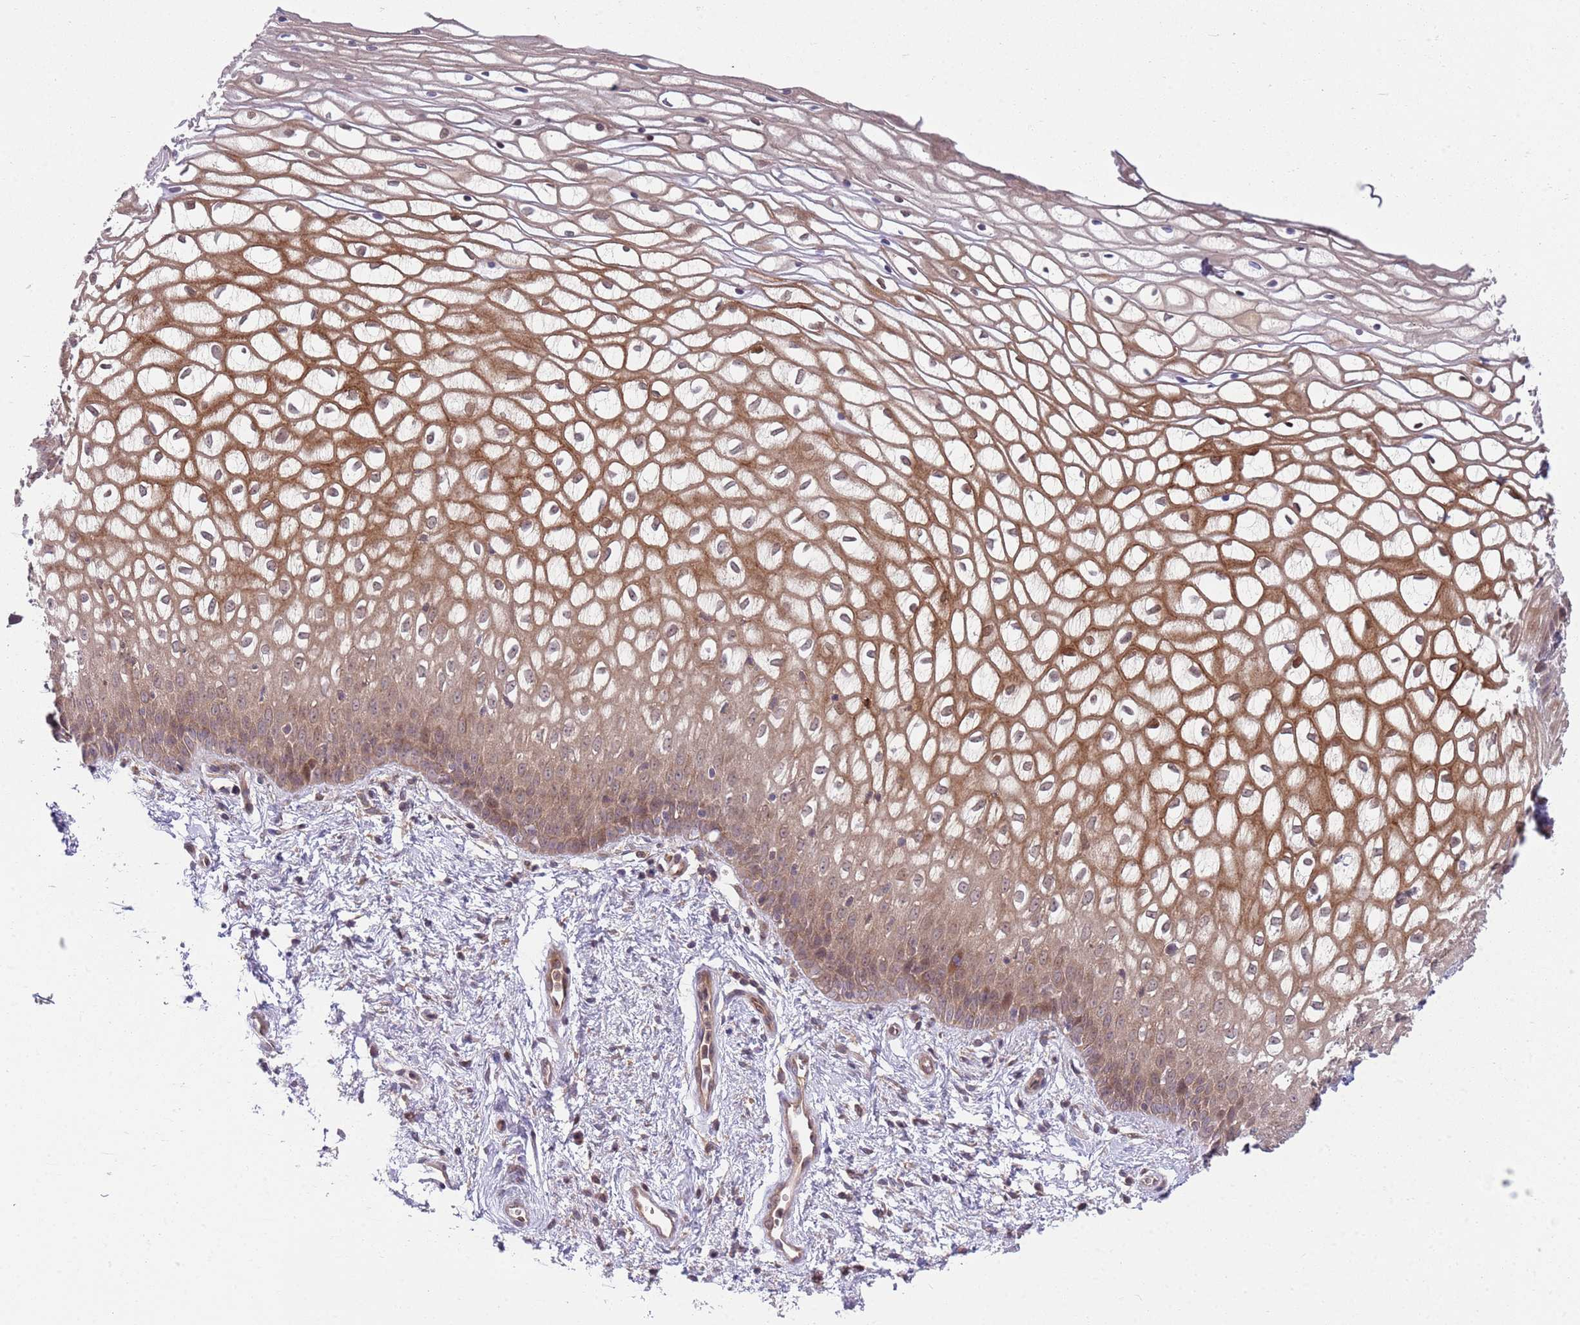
{"staining": {"intensity": "moderate", "quantity": "25%-75%", "location": "cytoplasmic/membranous,nuclear"}, "tissue": "vagina", "cell_type": "Squamous epithelial cells", "image_type": "normal", "snomed": [{"axis": "morphology", "description": "Normal tissue, NOS"}, {"axis": "topography", "description": "Vagina"}], "caption": "Immunohistochemistry (IHC) image of normal vagina: vagina stained using immunohistochemistry (IHC) exhibits medium levels of moderate protein expression localized specifically in the cytoplasmic/membranous,nuclear of squamous epithelial cells, appearing as a cytoplasmic/membranous,nuclear brown color.", "gene": "GGA1", "patient": {"sex": "female", "age": 34}}